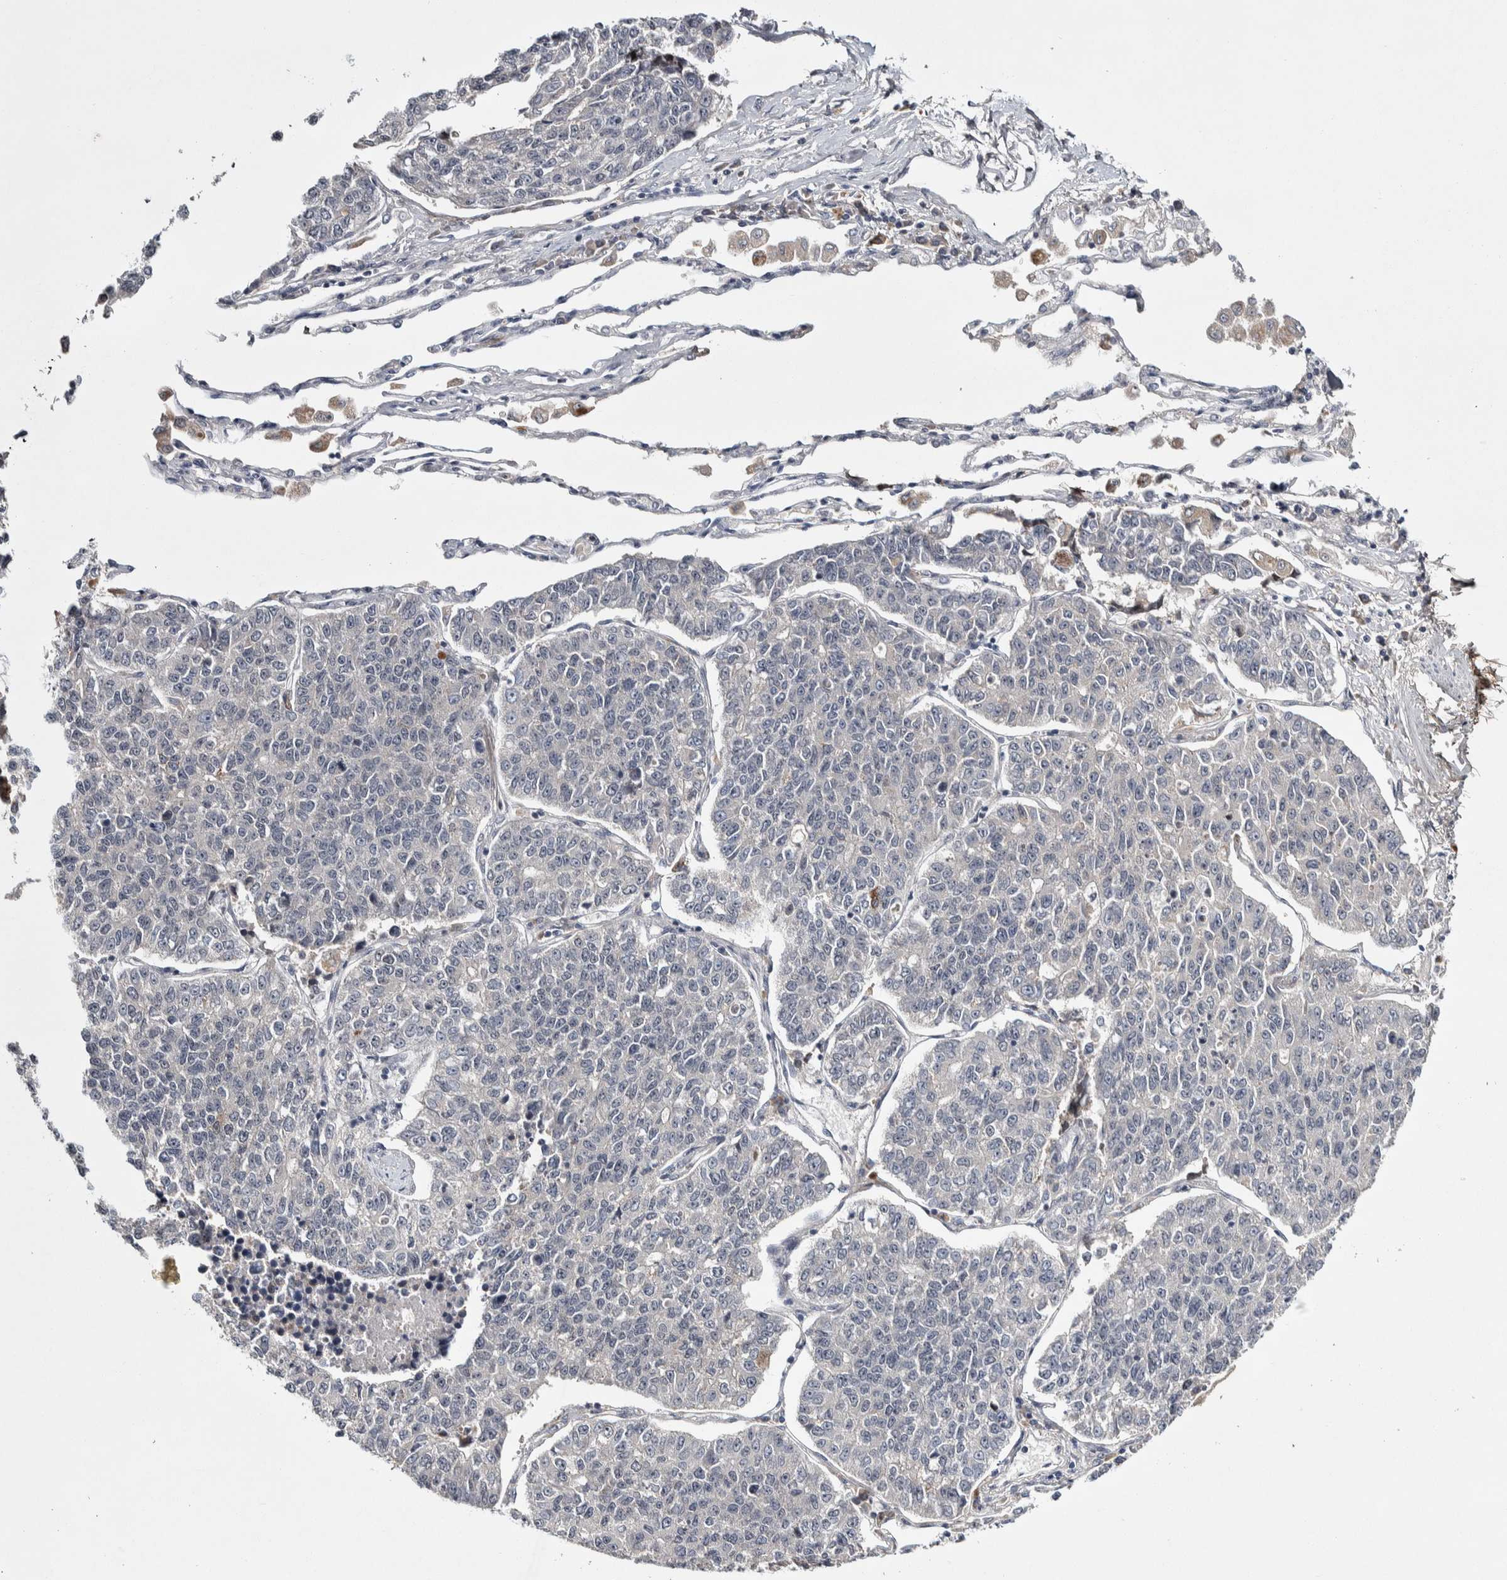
{"staining": {"intensity": "negative", "quantity": "none", "location": "none"}, "tissue": "lung cancer", "cell_type": "Tumor cells", "image_type": "cancer", "snomed": [{"axis": "morphology", "description": "Adenocarcinoma, NOS"}, {"axis": "topography", "description": "Lung"}], "caption": "IHC image of neoplastic tissue: lung adenocarcinoma stained with DAB (3,3'-diaminobenzidine) exhibits no significant protein positivity in tumor cells.", "gene": "ASPN", "patient": {"sex": "male", "age": 49}}